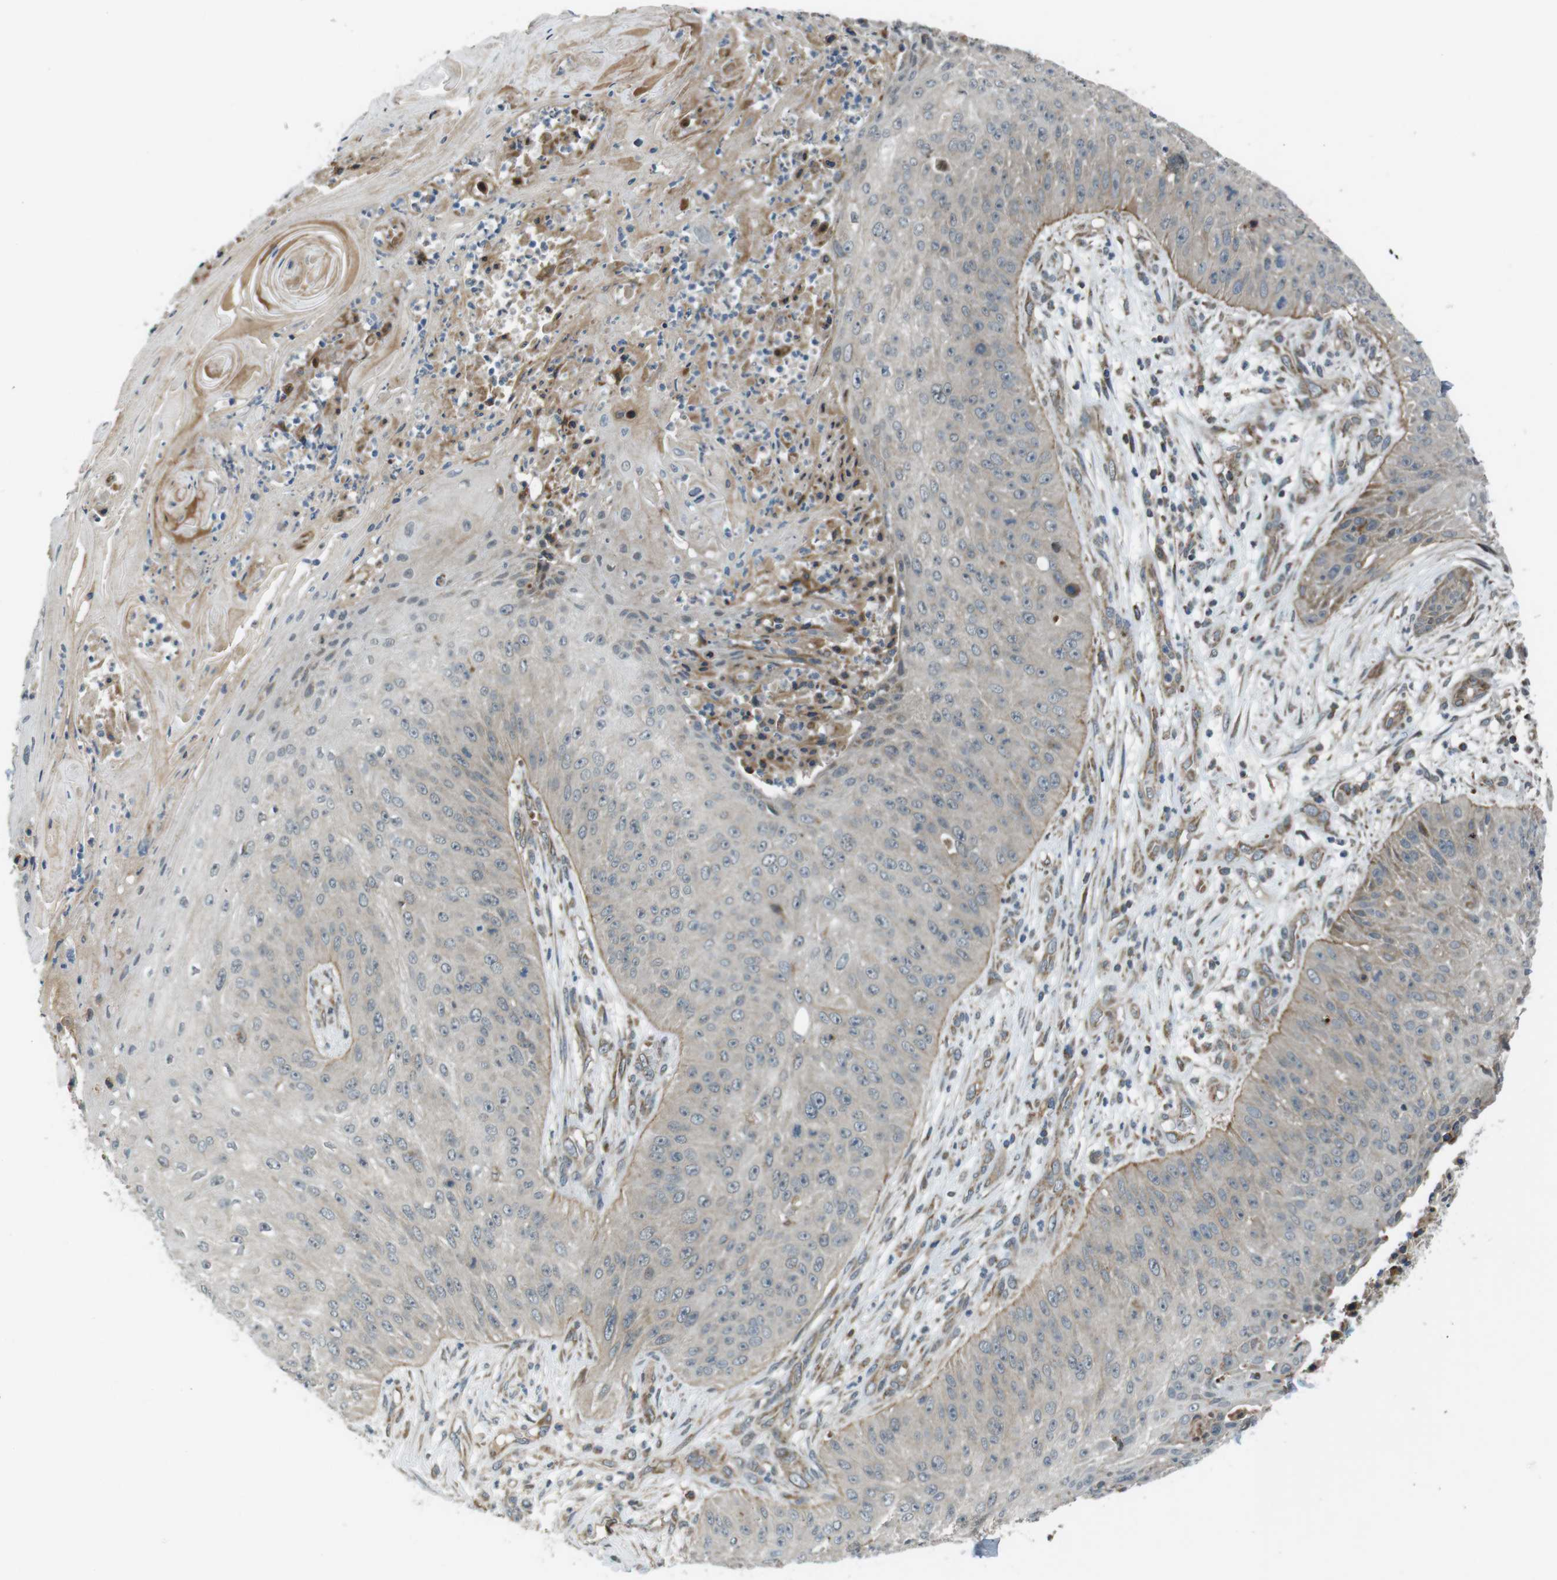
{"staining": {"intensity": "weak", "quantity": "<25%", "location": "cytoplasmic/membranous"}, "tissue": "skin cancer", "cell_type": "Tumor cells", "image_type": "cancer", "snomed": [{"axis": "morphology", "description": "Squamous cell carcinoma, NOS"}, {"axis": "topography", "description": "Skin"}], "caption": "Immunohistochemistry (IHC) photomicrograph of neoplastic tissue: human skin squamous cell carcinoma stained with DAB (3,3'-diaminobenzidine) exhibits no significant protein positivity in tumor cells.", "gene": "IFFO2", "patient": {"sex": "female", "age": 80}}